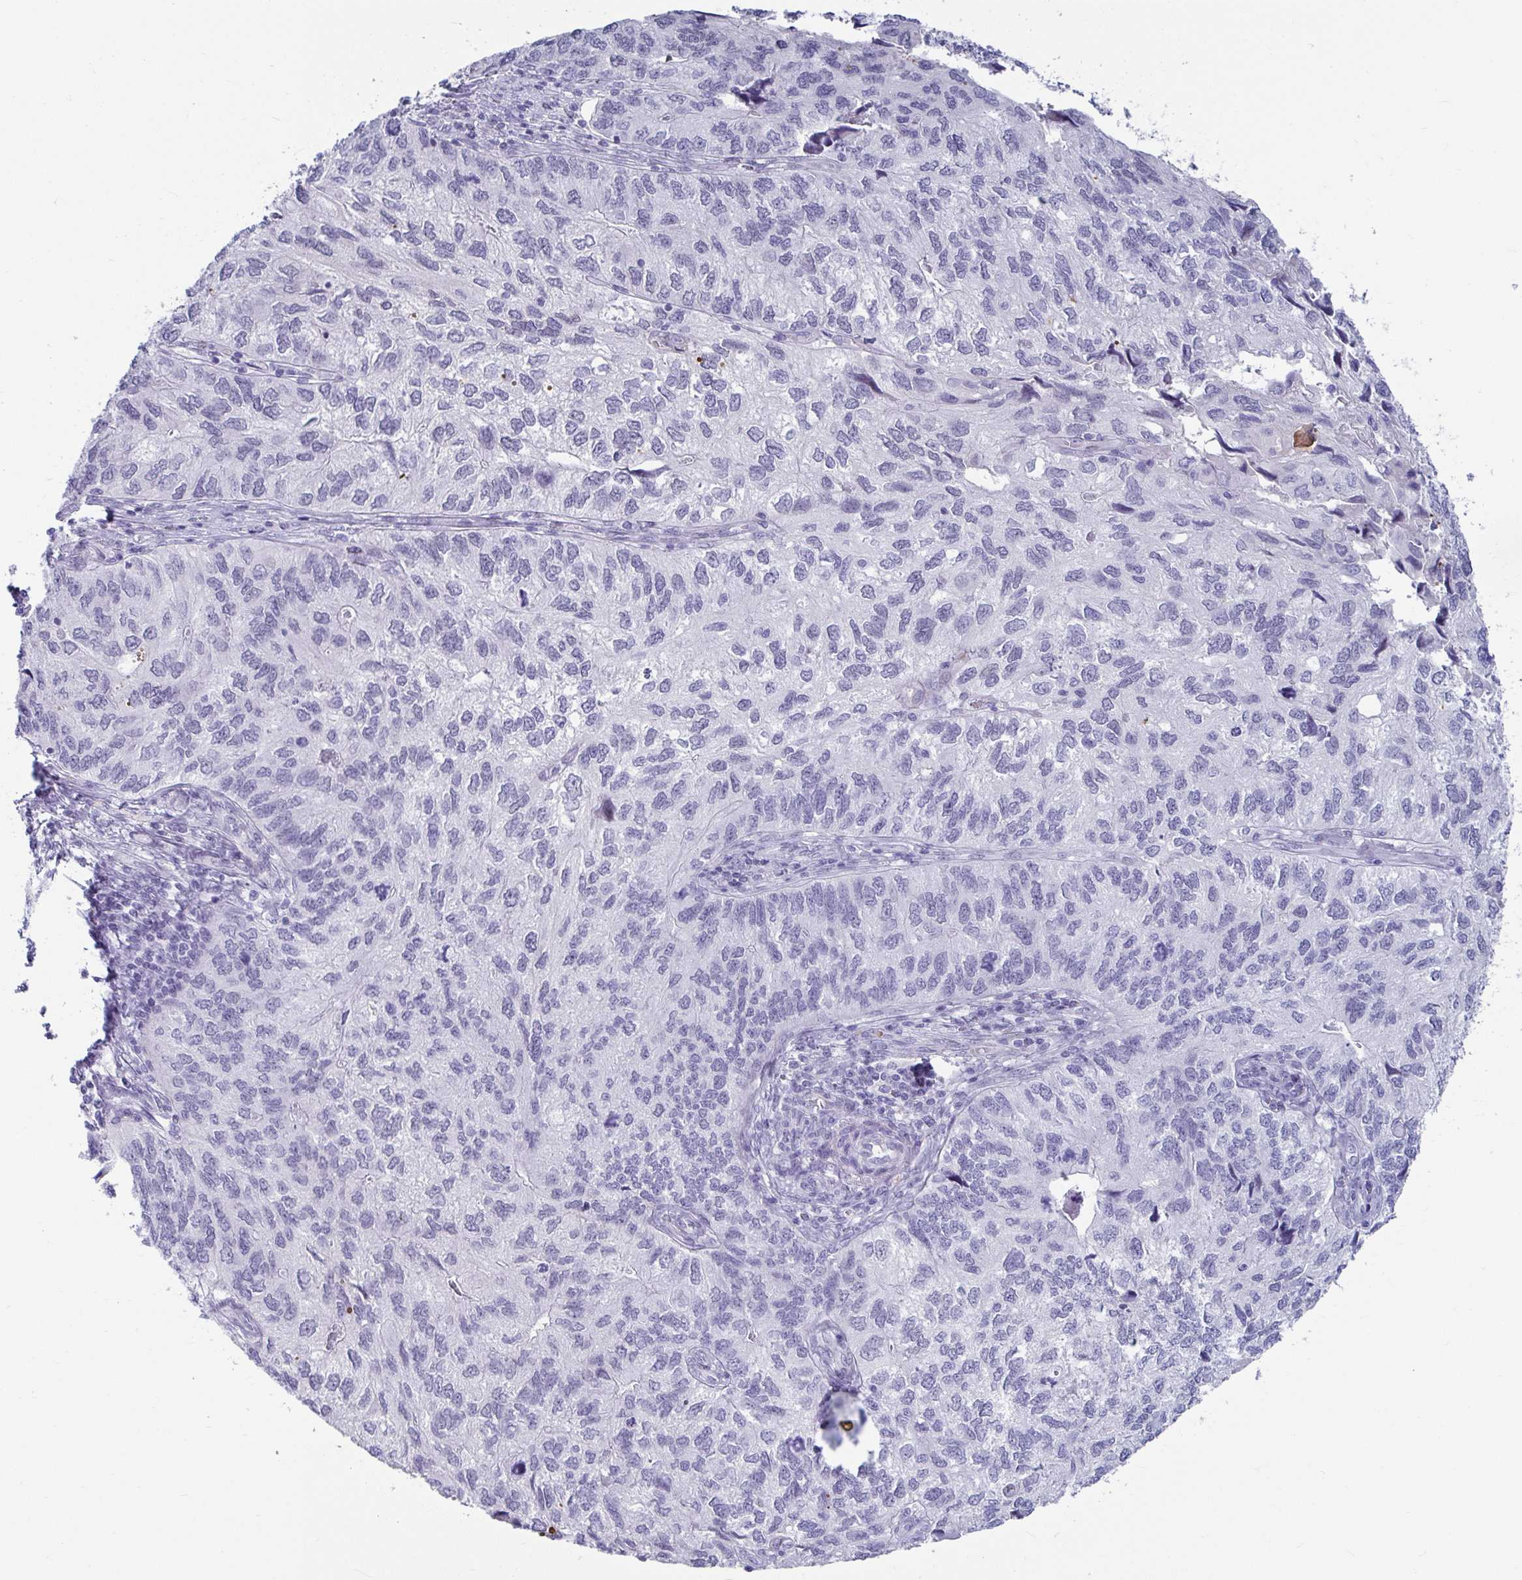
{"staining": {"intensity": "negative", "quantity": "none", "location": "none"}, "tissue": "endometrial cancer", "cell_type": "Tumor cells", "image_type": "cancer", "snomed": [{"axis": "morphology", "description": "Carcinoma, NOS"}, {"axis": "topography", "description": "Uterus"}], "caption": "This is an IHC histopathology image of endometrial carcinoma. There is no positivity in tumor cells.", "gene": "NPY", "patient": {"sex": "female", "age": 76}}